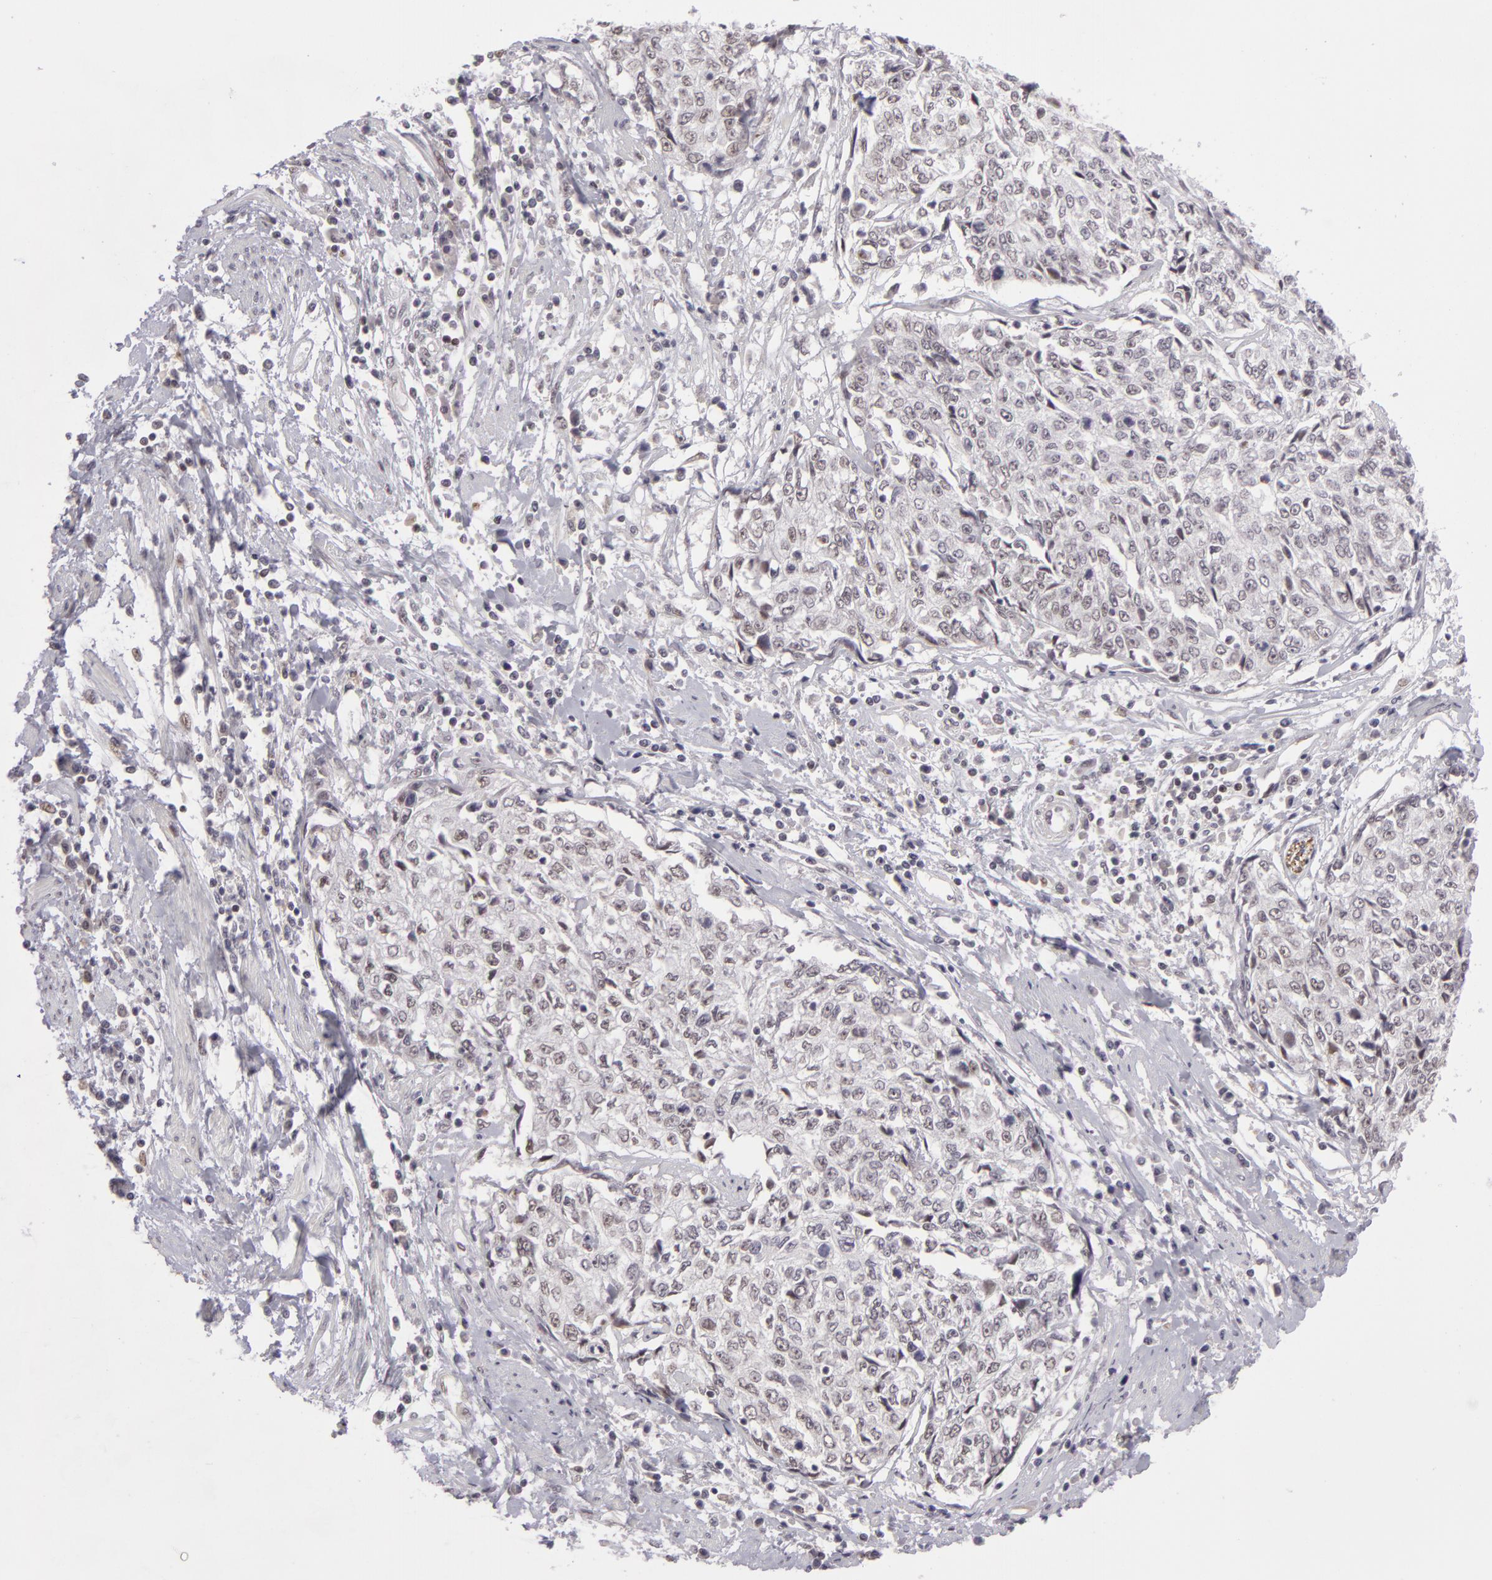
{"staining": {"intensity": "negative", "quantity": "none", "location": "none"}, "tissue": "cervical cancer", "cell_type": "Tumor cells", "image_type": "cancer", "snomed": [{"axis": "morphology", "description": "Squamous cell carcinoma, NOS"}, {"axis": "topography", "description": "Cervix"}], "caption": "Cervical cancer was stained to show a protein in brown. There is no significant expression in tumor cells. (DAB immunohistochemistry visualized using brightfield microscopy, high magnification).", "gene": "RRP7A", "patient": {"sex": "female", "age": 57}}